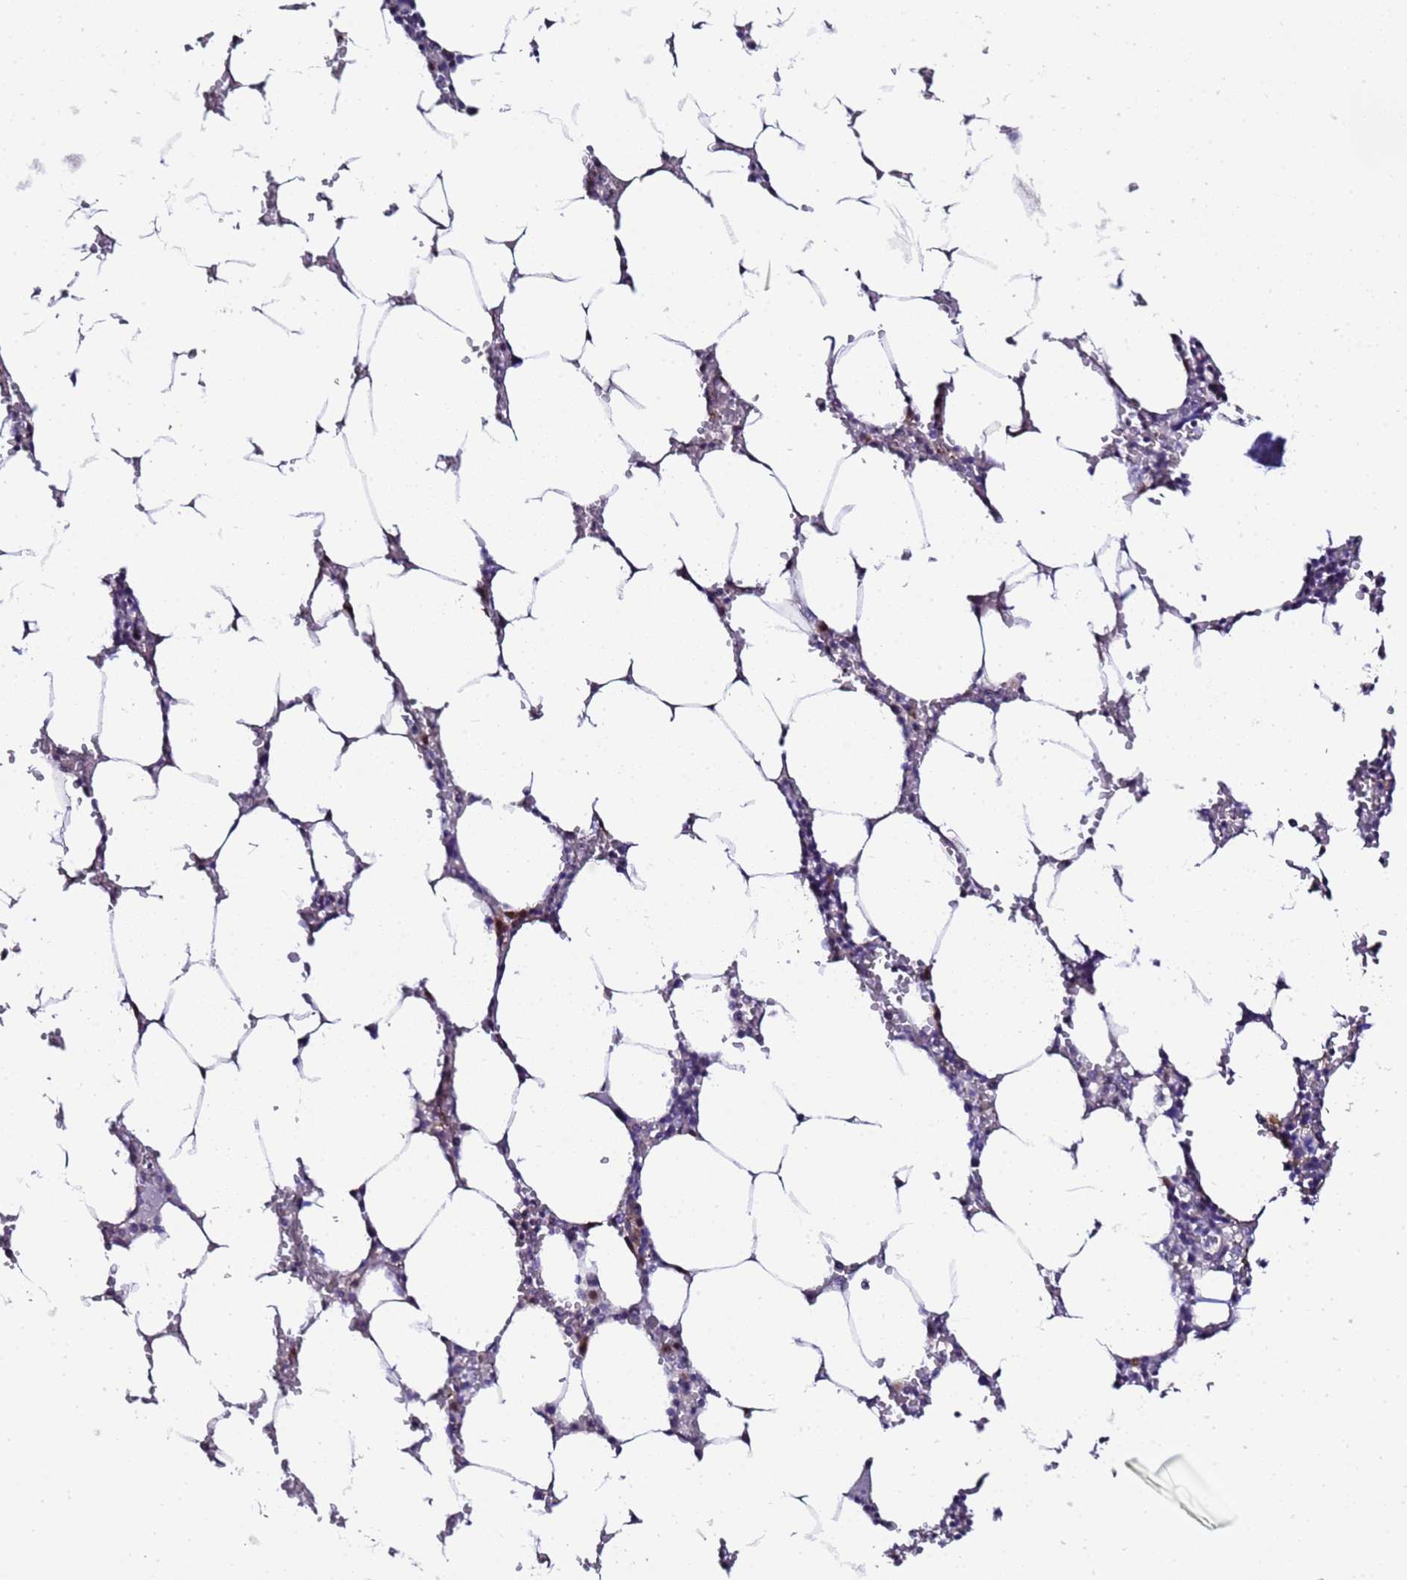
{"staining": {"intensity": "strong", "quantity": "<25%", "location": "nuclear"}, "tissue": "bone marrow", "cell_type": "Hematopoietic cells", "image_type": "normal", "snomed": [{"axis": "morphology", "description": "Normal tissue, NOS"}, {"axis": "topography", "description": "Bone marrow"}], "caption": "A medium amount of strong nuclear staining is appreciated in approximately <25% of hematopoietic cells in benign bone marrow.", "gene": "C19orf47", "patient": {"sex": "male", "age": 70}}